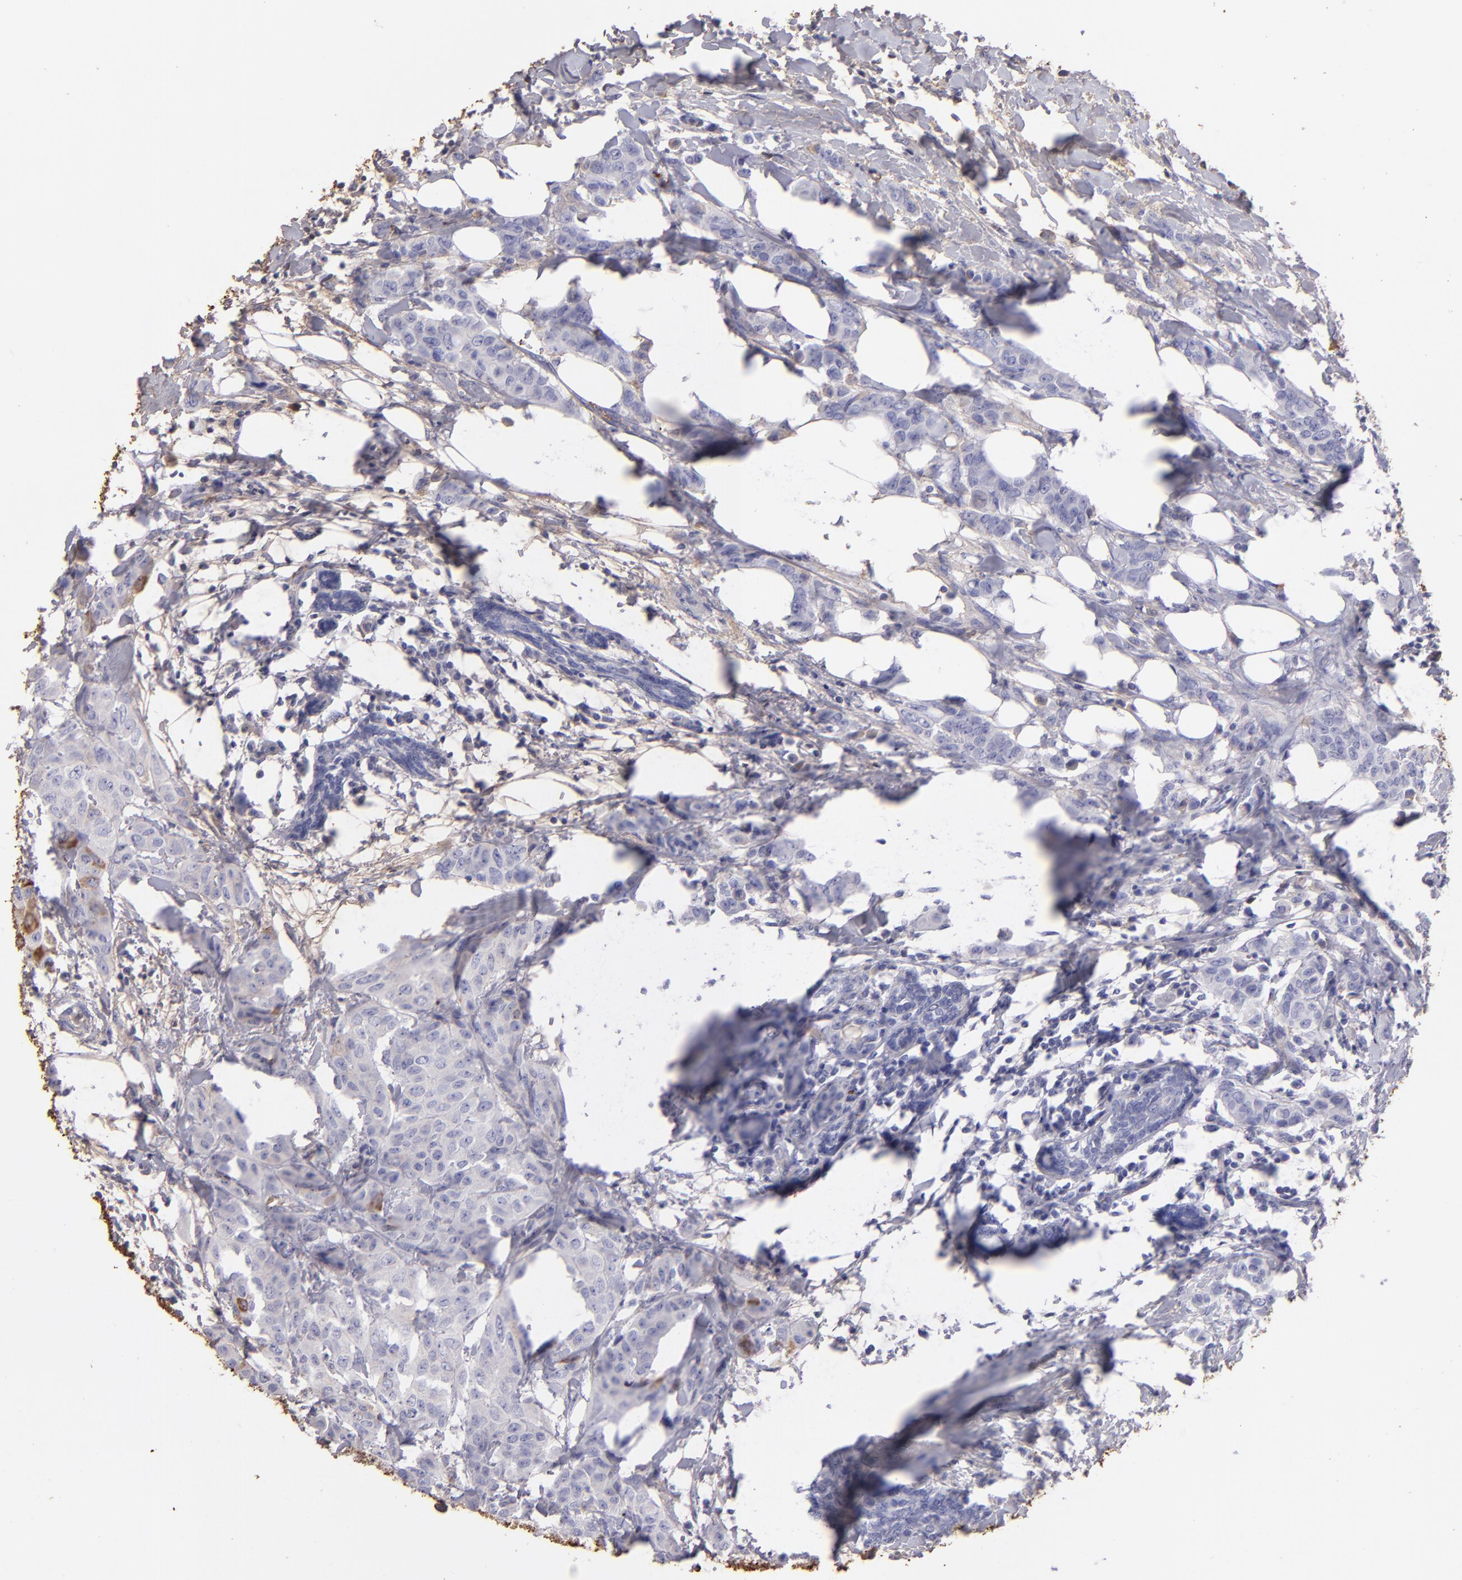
{"staining": {"intensity": "negative", "quantity": "none", "location": "none"}, "tissue": "breast cancer", "cell_type": "Tumor cells", "image_type": "cancer", "snomed": [{"axis": "morphology", "description": "Duct carcinoma"}, {"axis": "topography", "description": "Breast"}], "caption": "The photomicrograph reveals no staining of tumor cells in breast cancer (invasive ductal carcinoma).", "gene": "FGB", "patient": {"sex": "female", "age": 40}}